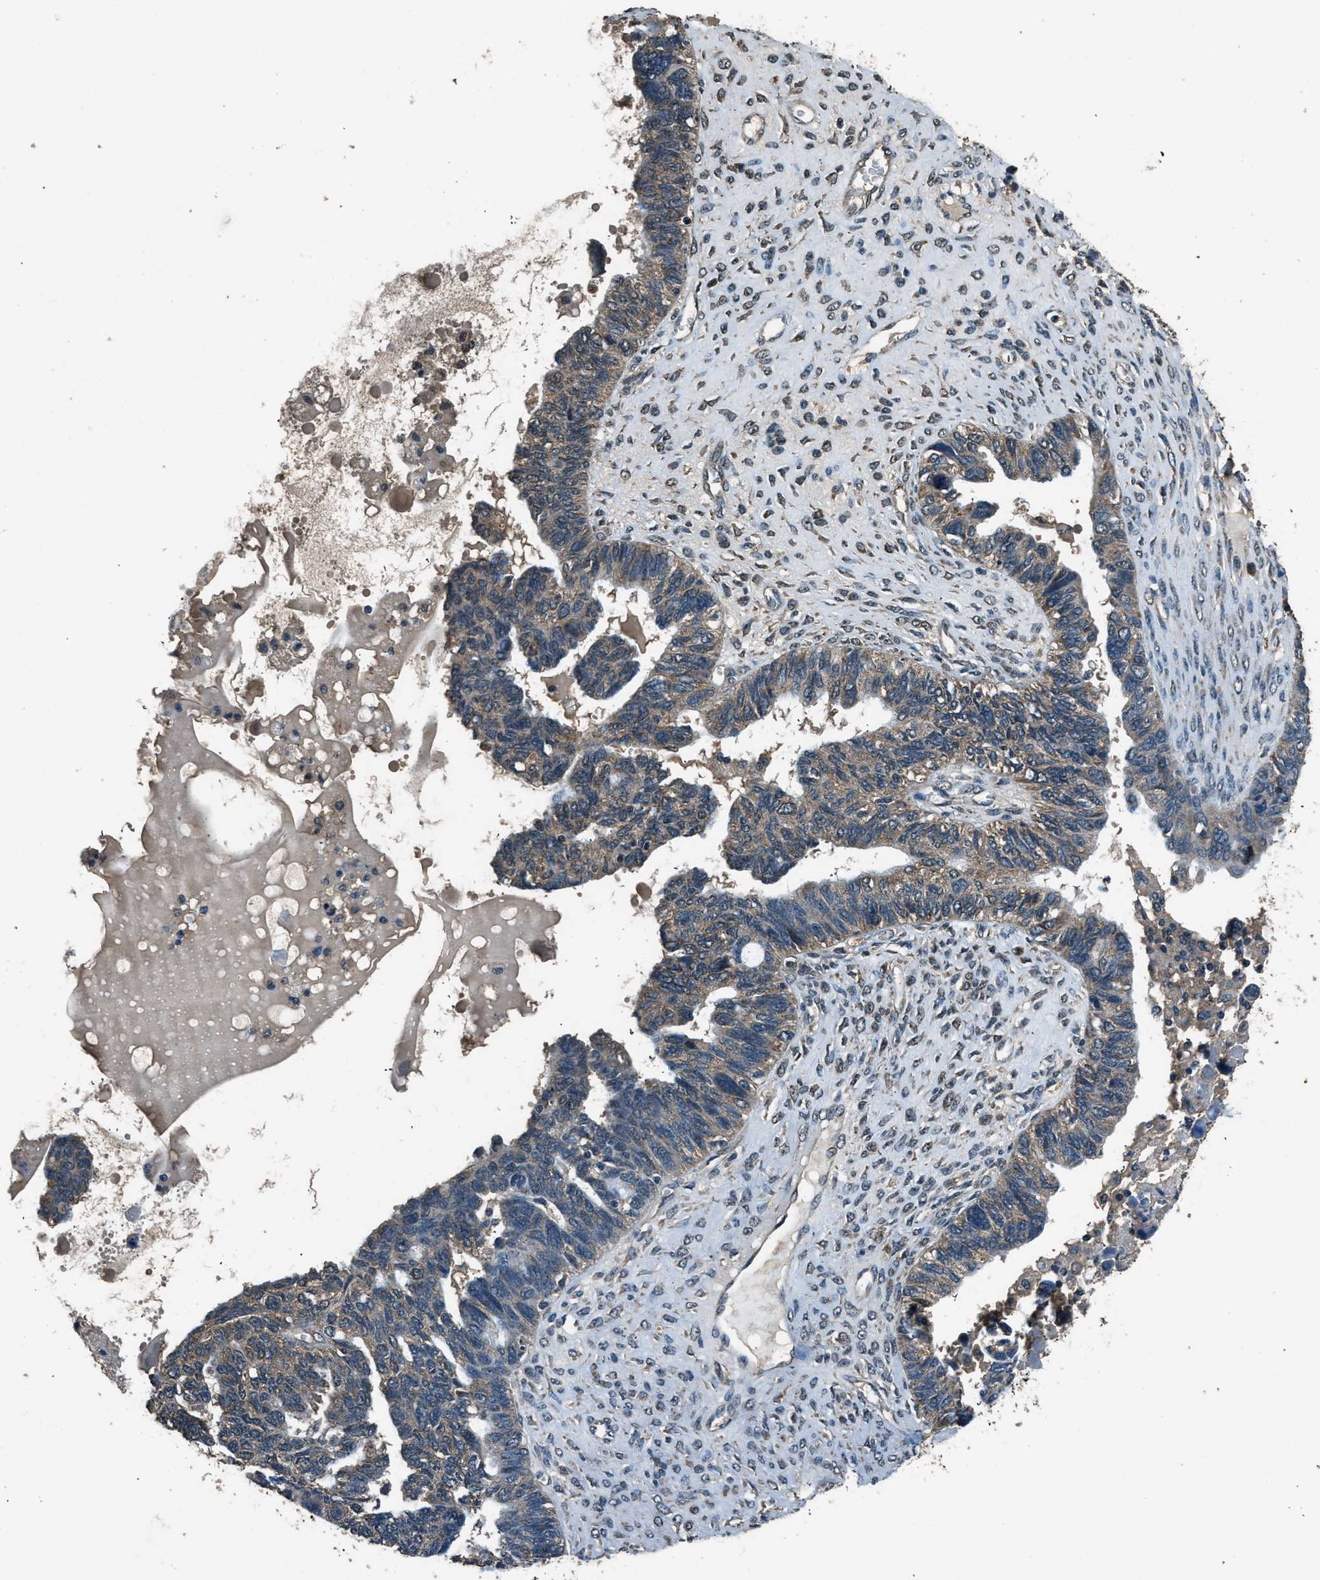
{"staining": {"intensity": "weak", "quantity": "25%-75%", "location": "cytoplasmic/membranous"}, "tissue": "ovarian cancer", "cell_type": "Tumor cells", "image_type": "cancer", "snomed": [{"axis": "morphology", "description": "Cystadenocarcinoma, serous, NOS"}, {"axis": "topography", "description": "Ovary"}], "caption": "Serous cystadenocarcinoma (ovarian) stained for a protein reveals weak cytoplasmic/membranous positivity in tumor cells.", "gene": "SALL3", "patient": {"sex": "female", "age": 79}}